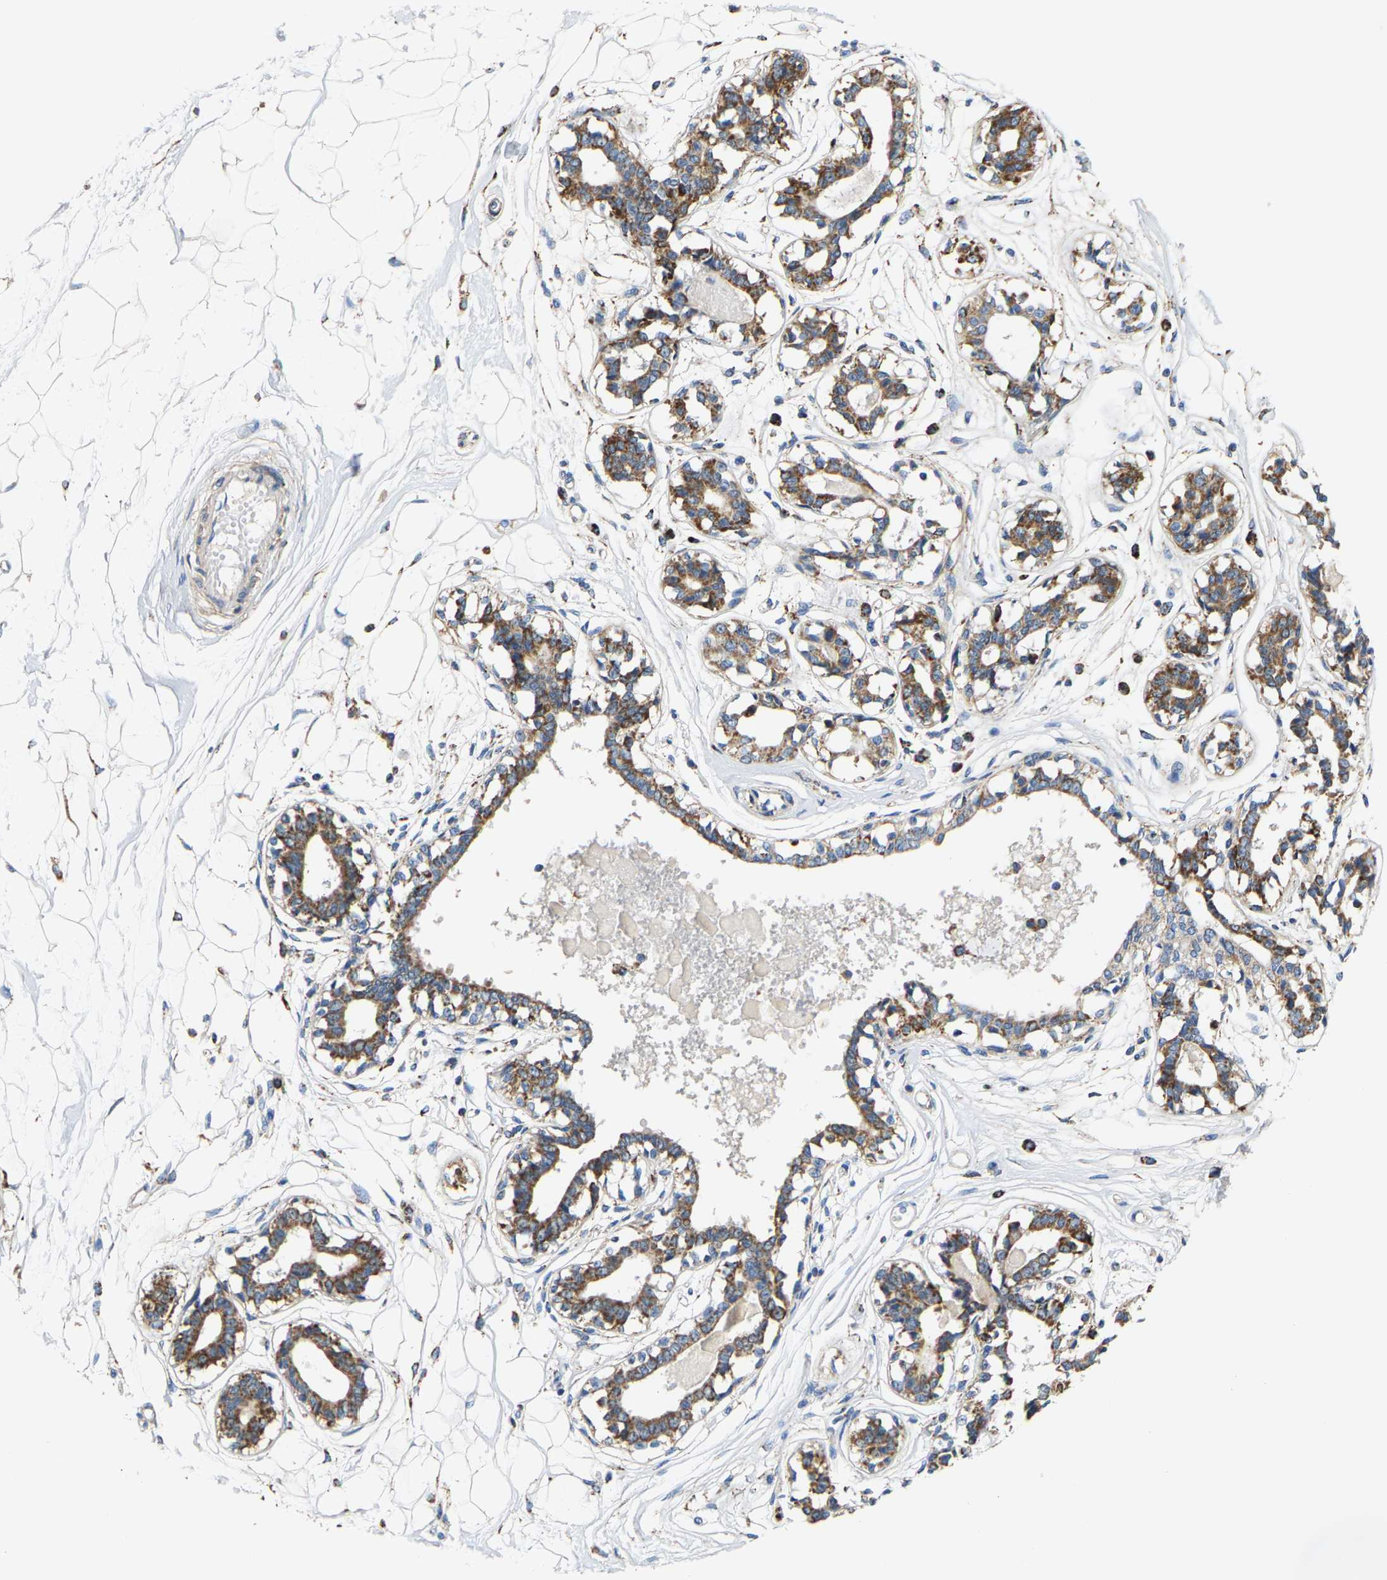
{"staining": {"intensity": "negative", "quantity": "none", "location": "none"}, "tissue": "breast", "cell_type": "Adipocytes", "image_type": "normal", "snomed": [{"axis": "morphology", "description": "Normal tissue, NOS"}, {"axis": "topography", "description": "Breast"}], "caption": "High magnification brightfield microscopy of normal breast stained with DAB (3,3'-diaminobenzidine) (brown) and counterstained with hematoxylin (blue): adipocytes show no significant positivity. The staining was performed using DAB (3,3'-diaminobenzidine) to visualize the protein expression in brown, while the nuclei were stained in blue with hematoxylin (Magnification: 20x).", "gene": "SHMT2", "patient": {"sex": "female", "age": 45}}